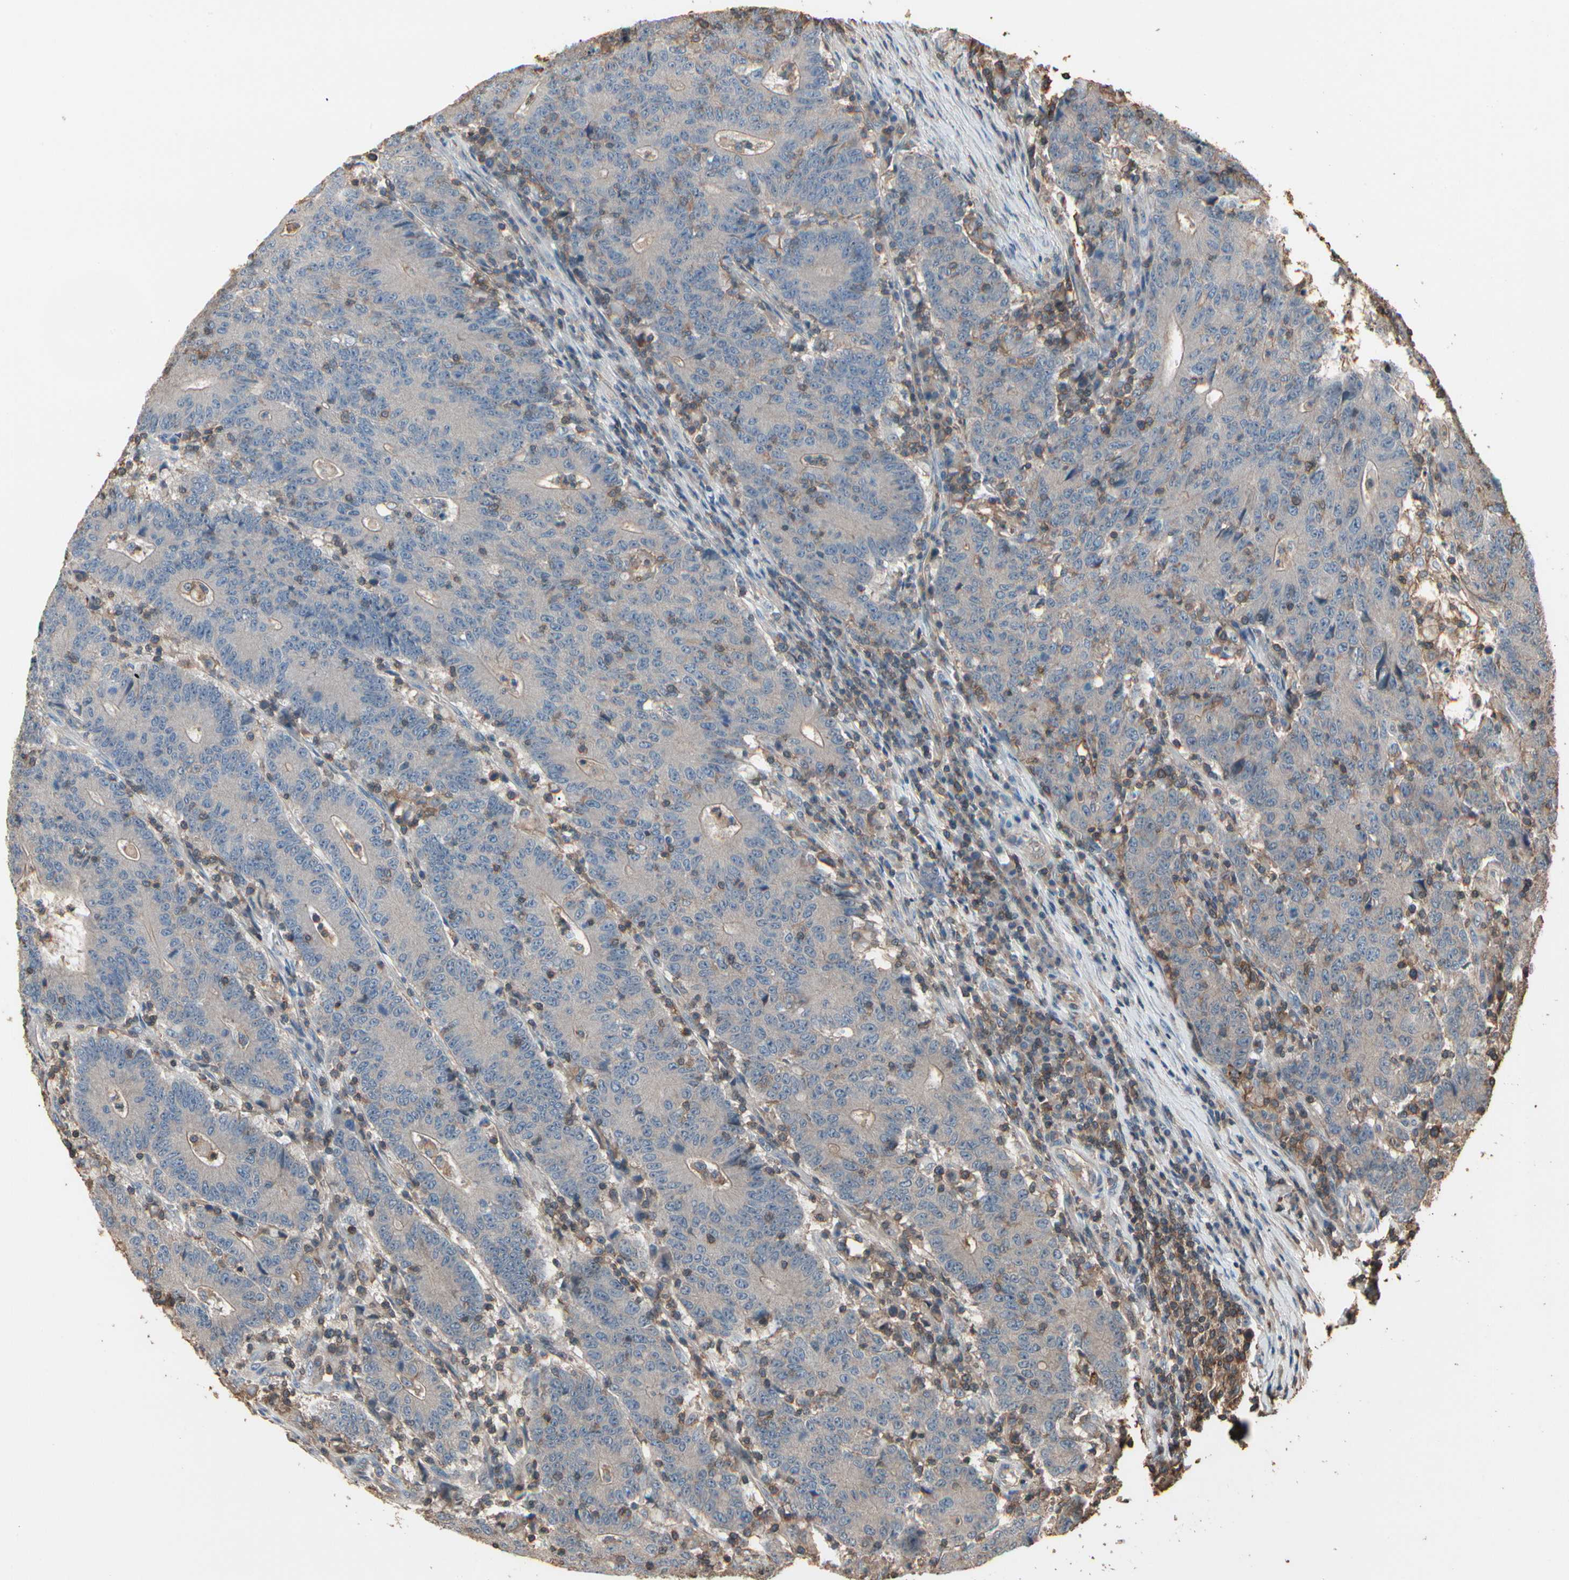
{"staining": {"intensity": "weak", "quantity": "25%-75%", "location": "cytoplasmic/membranous"}, "tissue": "colorectal cancer", "cell_type": "Tumor cells", "image_type": "cancer", "snomed": [{"axis": "morphology", "description": "Normal tissue, NOS"}, {"axis": "morphology", "description": "Adenocarcinoma, NOS"}, {"axis": "topography", "description": "Colon"}], "caption": "Colorectal adenocarcinoma tissue displays weak cytoplasmic/membranous positivity in about 25%-75% of tumor cells", "gene": "MAPK13", "patient": {"sex": "female", "age": 75}}